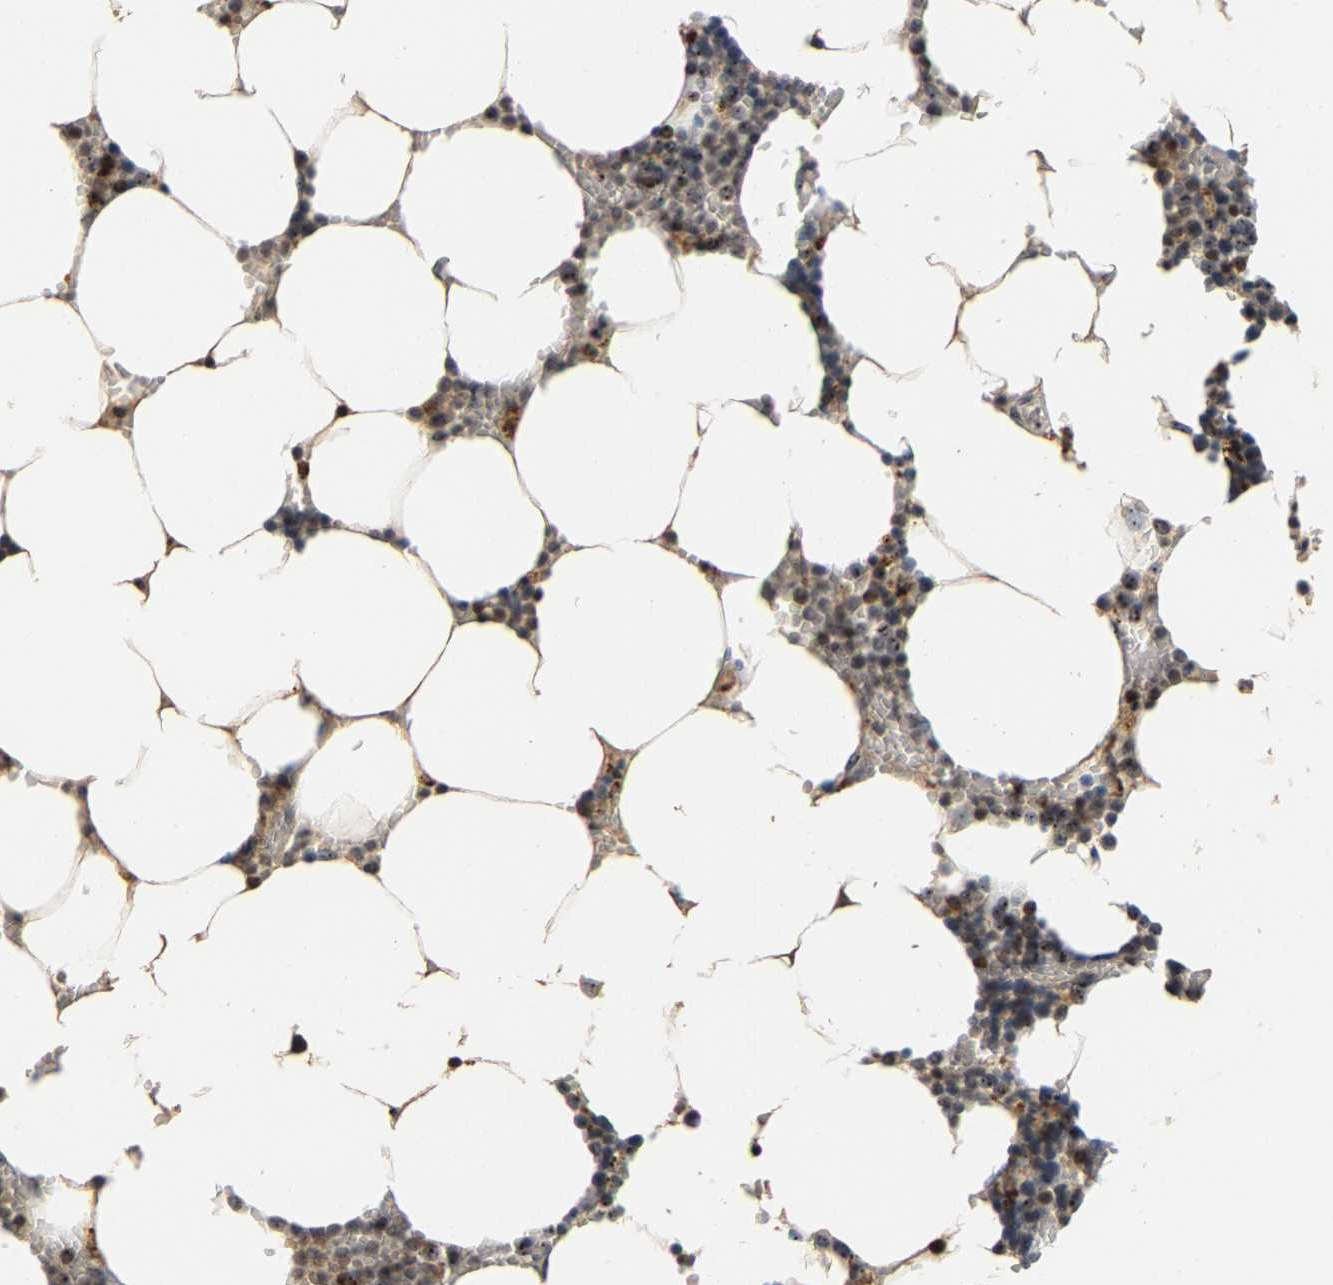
{"staining": {"intensity": "moderate", "quantity": "25%-75%", "location": "cytoplasmic/membranous,nuclear"}, "tissue": "bone marrow", "cell_type": "Hematopoietic cells", "image_type": "normal", "snomed": [{"axis": "morphology", "description": "Normal tissue, NOS"}, {"axis": "topography", "description": "Bone marrow"}], "caption": "Bone marrow stained for a protein demonstrates moderate cytoplasmic/membranous,nuclear positivity in hematopoietic cells. (DAB (3,3'-diaminobenzidine) IHC, brown staining for protein, blue staining for nuclei).", "gene": "NOP58", "patient": {"sex": "male", "age": 70}}